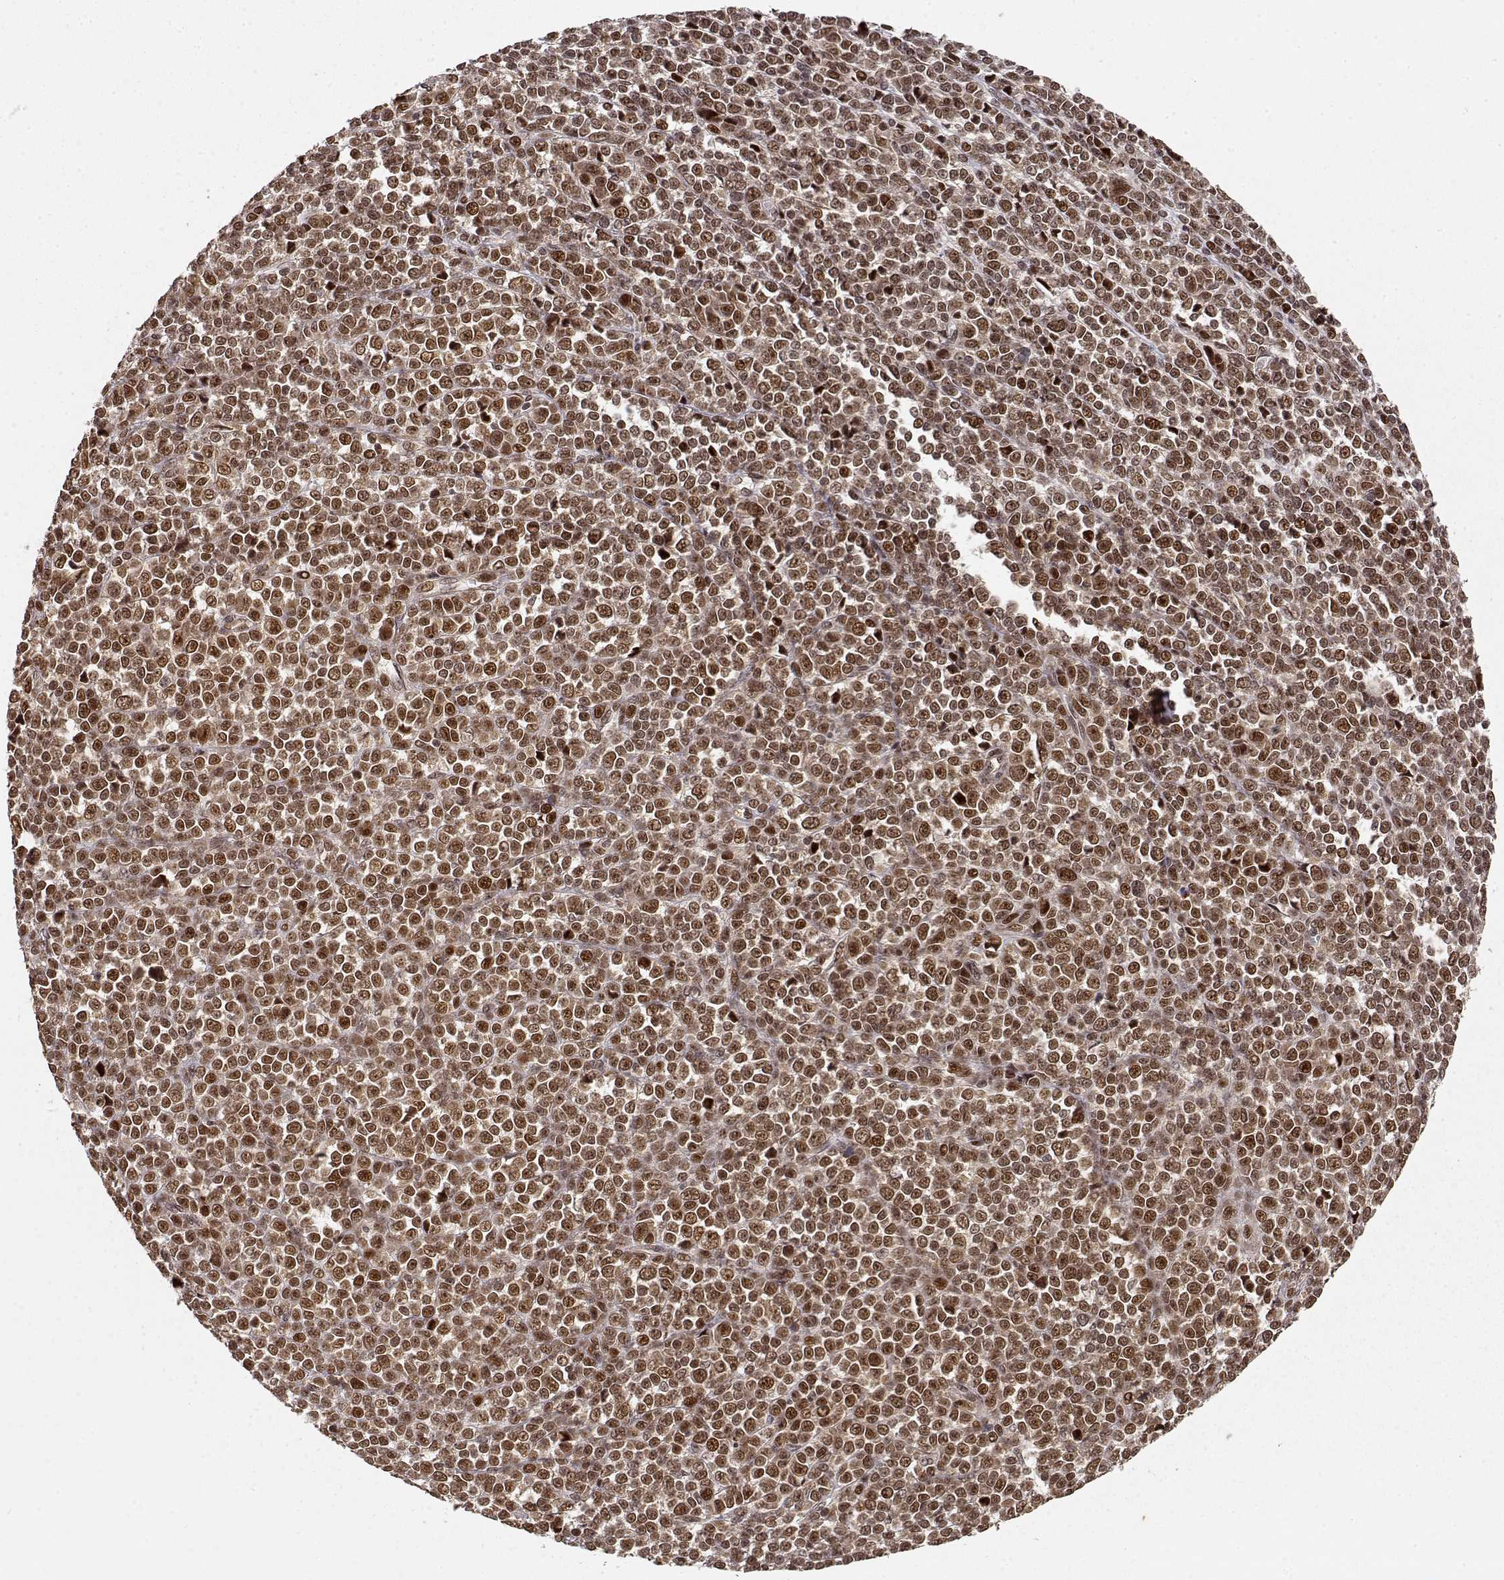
{"staining": {"intensity": "strong", "quantity": ">75%", "location": "cytoplasmic/membranous,nuclear"}, "tissue": "melanoma", "cell_type": "Tumor cells", "image_type": "cancer", "snomed": [{"axis": "morphology", "description": "Malignant melanoma, NOS"}, {"axis": "topography", "description": "Skin"}], "caption": "Strong cytoplasmic/membranous and nuclear expression is present in about >75% of tumor cells in melanoma.", "gene": "MAEA", "patient": {"sex": "female", "age": 95}}